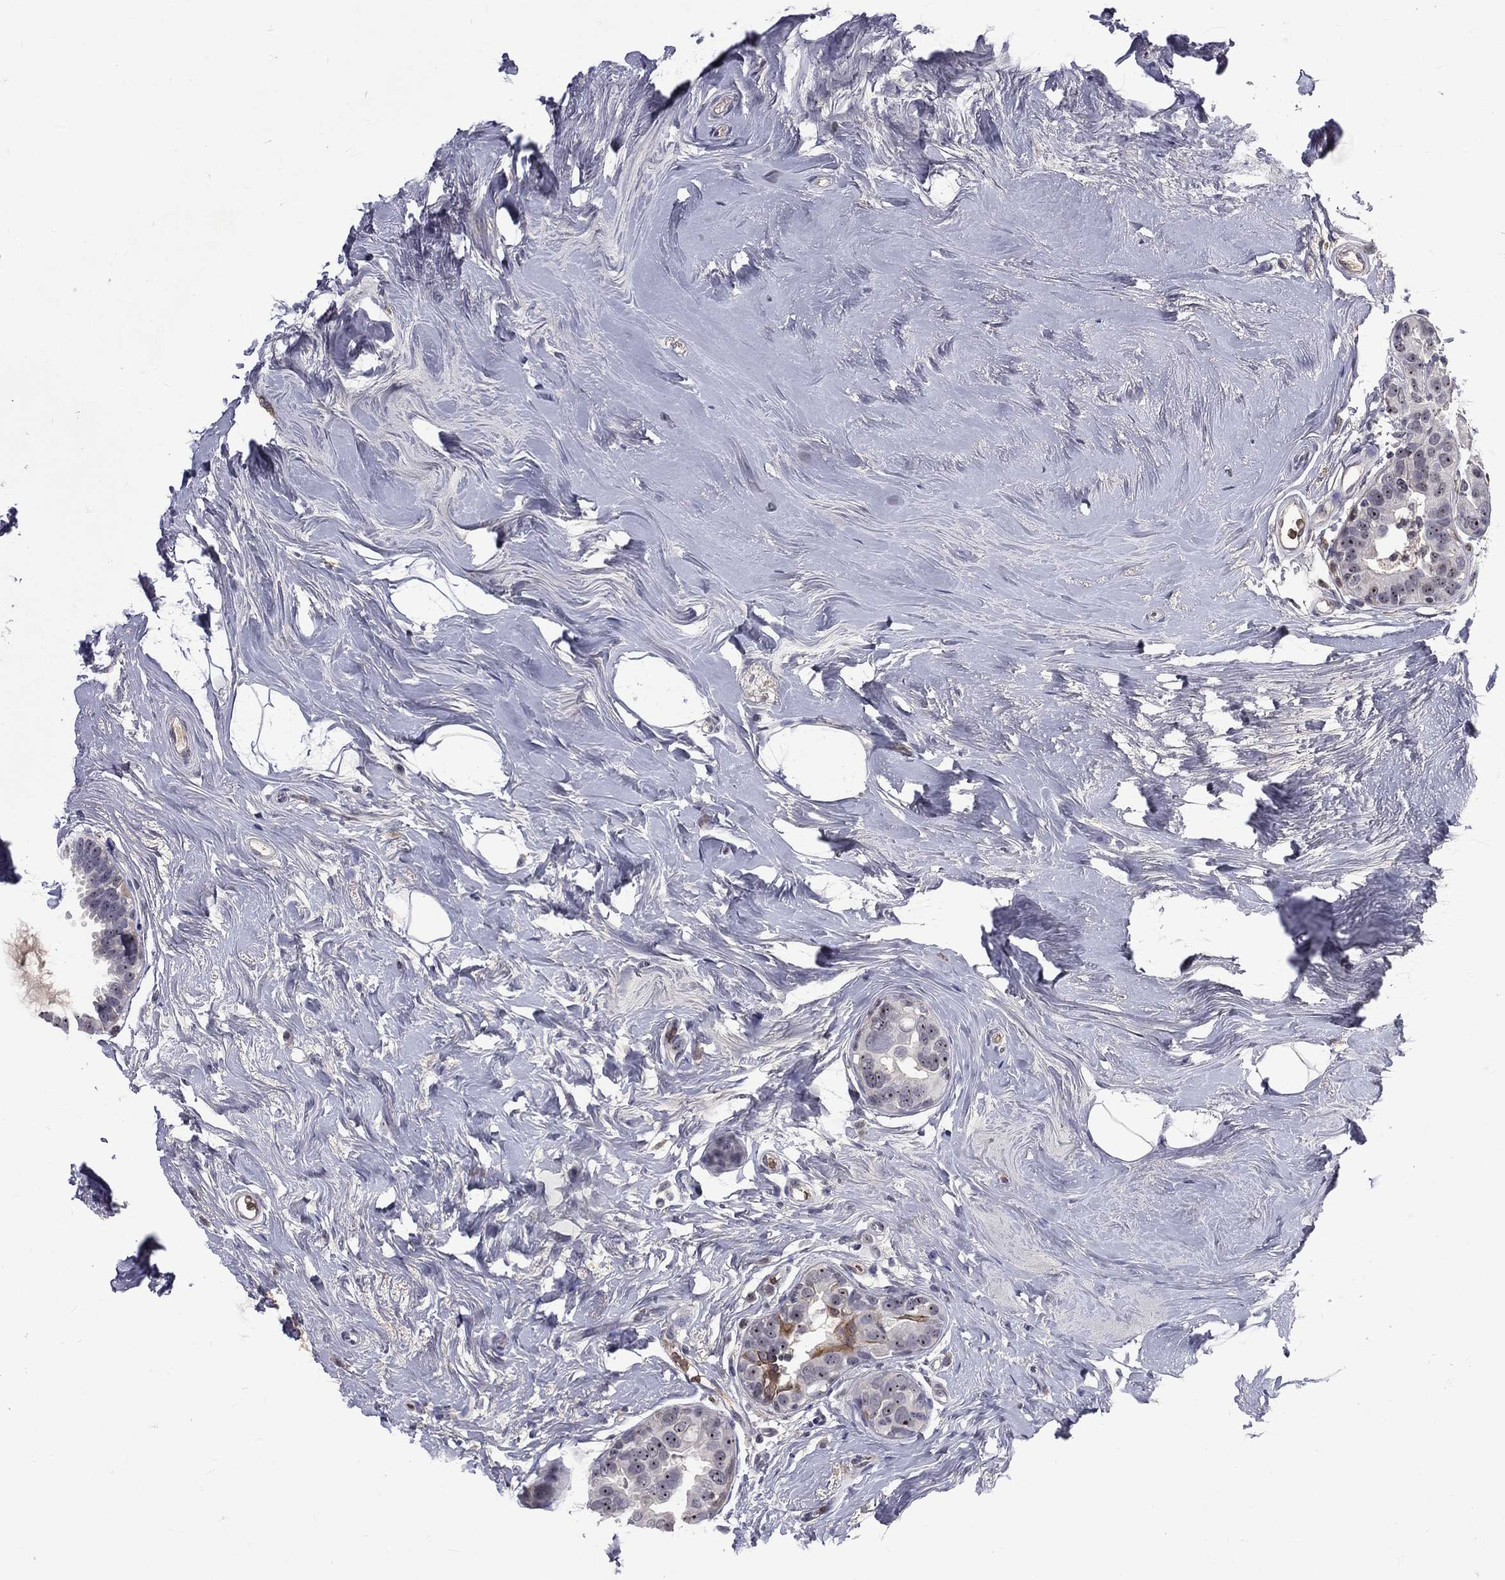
{"staining": {"intensity": "negative", "quantity": "none", "location": "none"}, "tissue": "breast cancer", "cell_type": "Tumor cells", "image_type": "cancer", "snomed": [{"axis": "morphology", "description": "Duct carcinoma"}, {"axis": "topography", "description": "Breast"}], "caption": "This is an immunohistochemistry (IHC) micrograph of breast infiltrating ductal carcinoma. There is no expression in tumor cells.", "gene": "DSG4", "patient": {"sex": "female", "age": 55}}